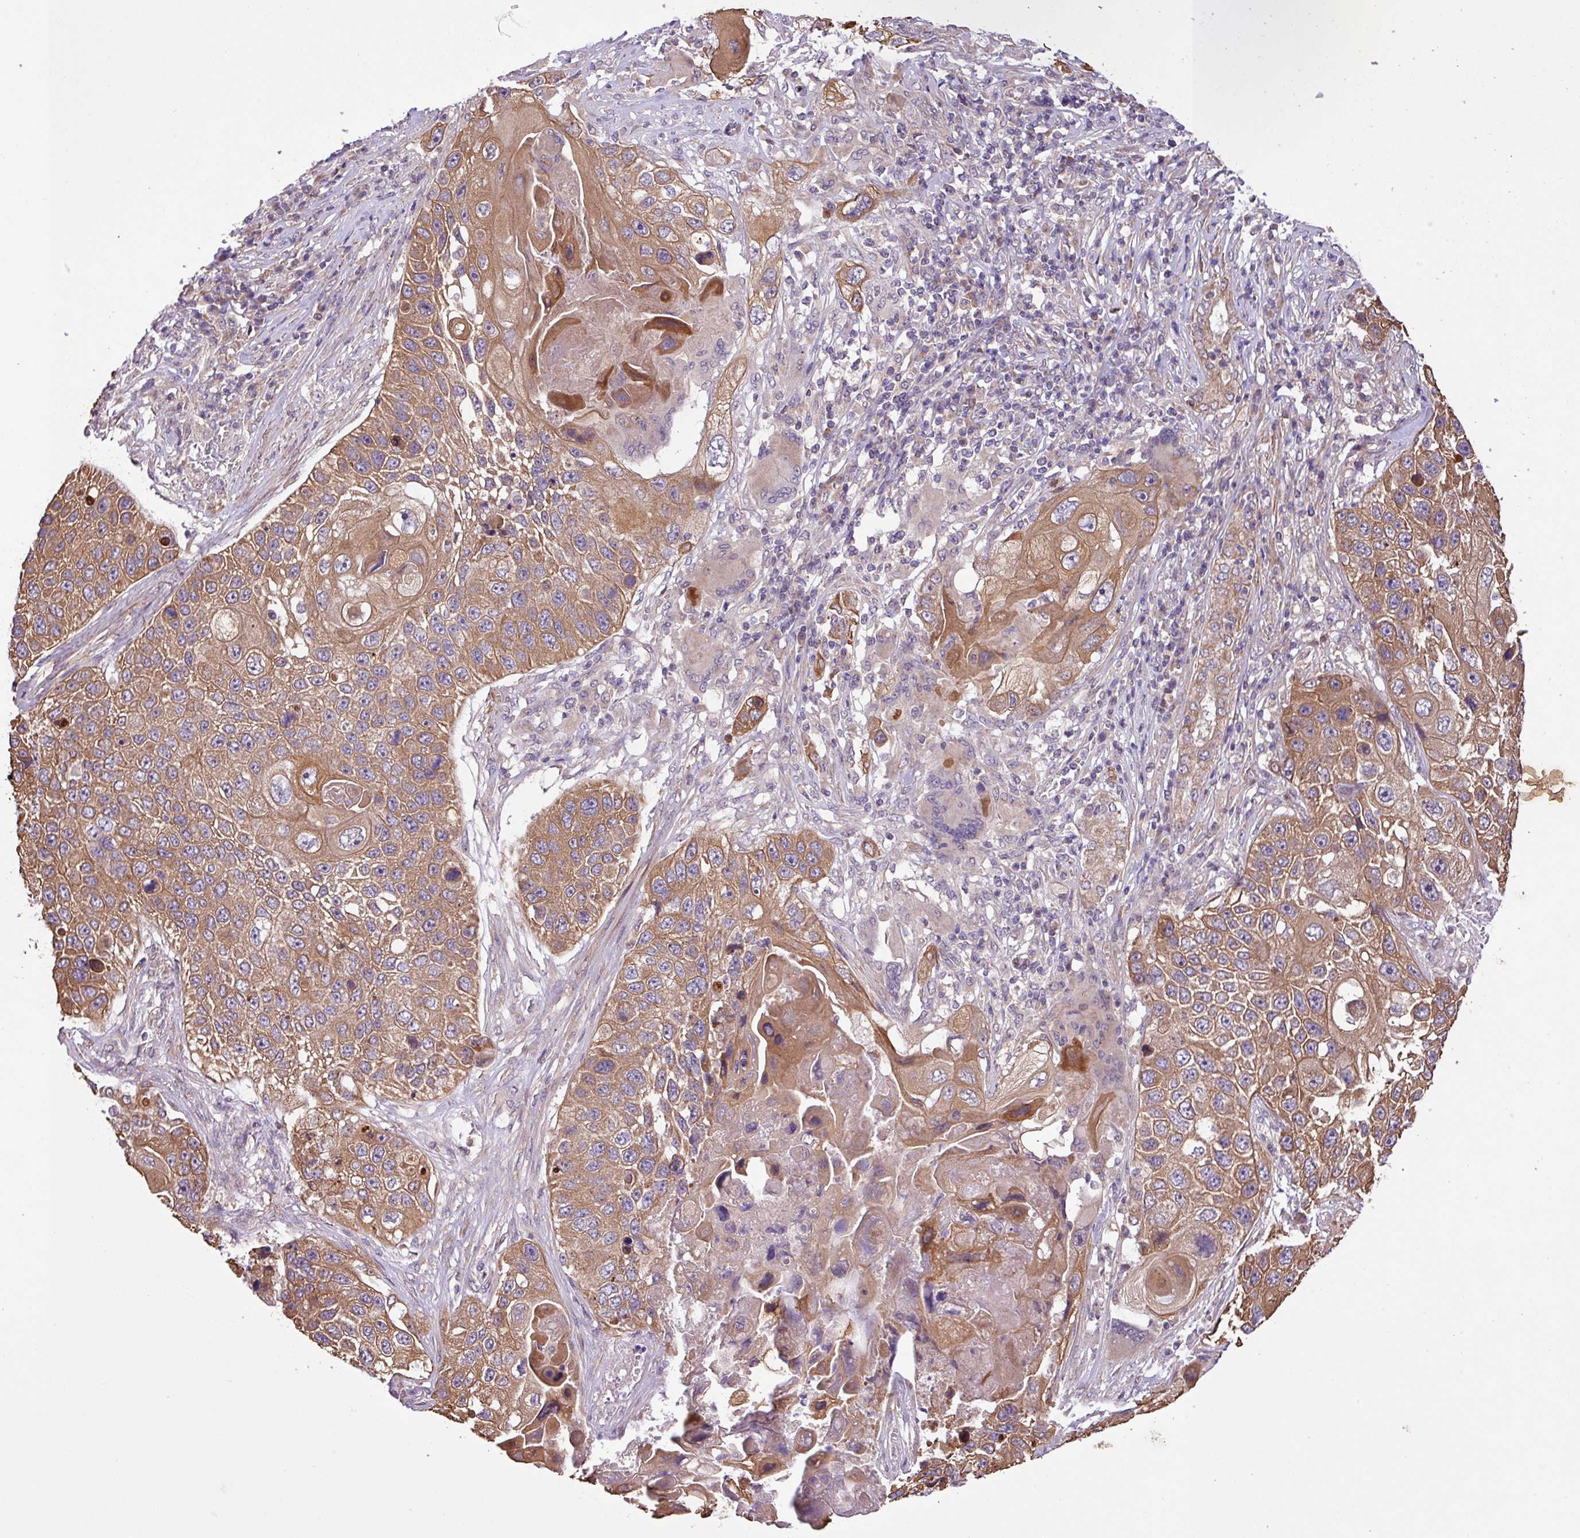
{"staining": {"intensity": "moderate", "quantity": ">75%", "location": "cytoplasmic/membranous"}, "tissue": "lung cancer", "cell_type": "Tumor cells", "image_type": "cancer", "snomed": [{"axis": "morphology", "description": "Squamous cell carcinoma, NOS"}, {"axis": "topography", "description": "Lung"}], "caption": "Squamous cell carcinoma (lung) stained with a brown dye shows moderate cytoplasmic/membranous positive expression in approximately >75% of tumor cells.", "gene": "TIMM10B", "patient": {"sex": "male", "age": 61}}